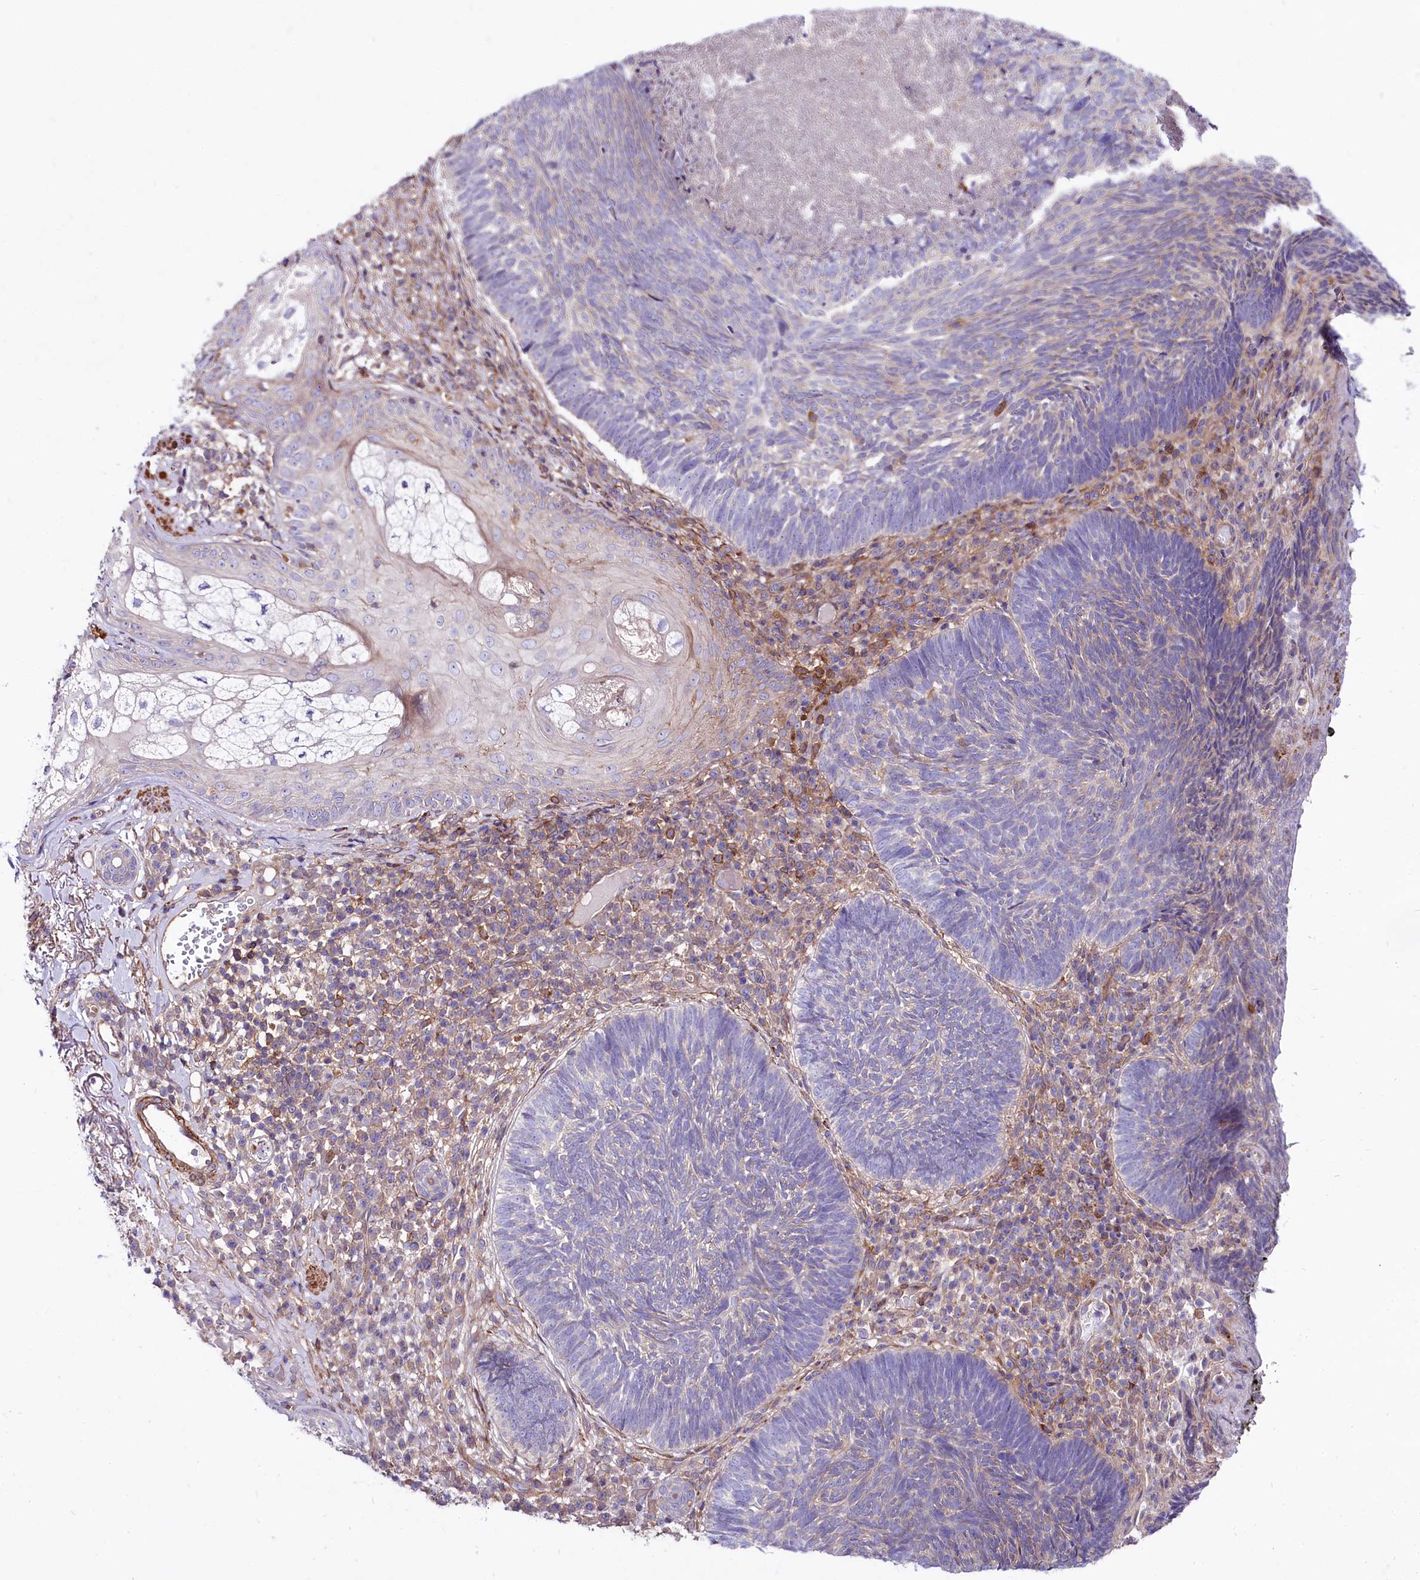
{"staining": {"intensity": "negative", "quantity": "none", "location": "none"}, "tissue": "skin cancer", "cell_type": "Tumor cells", "image_type": "cancer", "snomed": [{"axis": "morphology", "description": "Basal cell carcinoma"}, {"axis": "topography", "description": "Skin"}], "caption": "High power microscopy histopathology image of an immunohistochemistry histopathology image of skin cancer (basal cell carcinoma), revealing no significant positivity in tumor cells. Brightfield microscopy of immunohistochemistry stained with DAB (brown) and hematoxylin (blue), captured at high magnification.", "gene": "FCHSD2", "patient": {"sex": "male", "age": 88}}